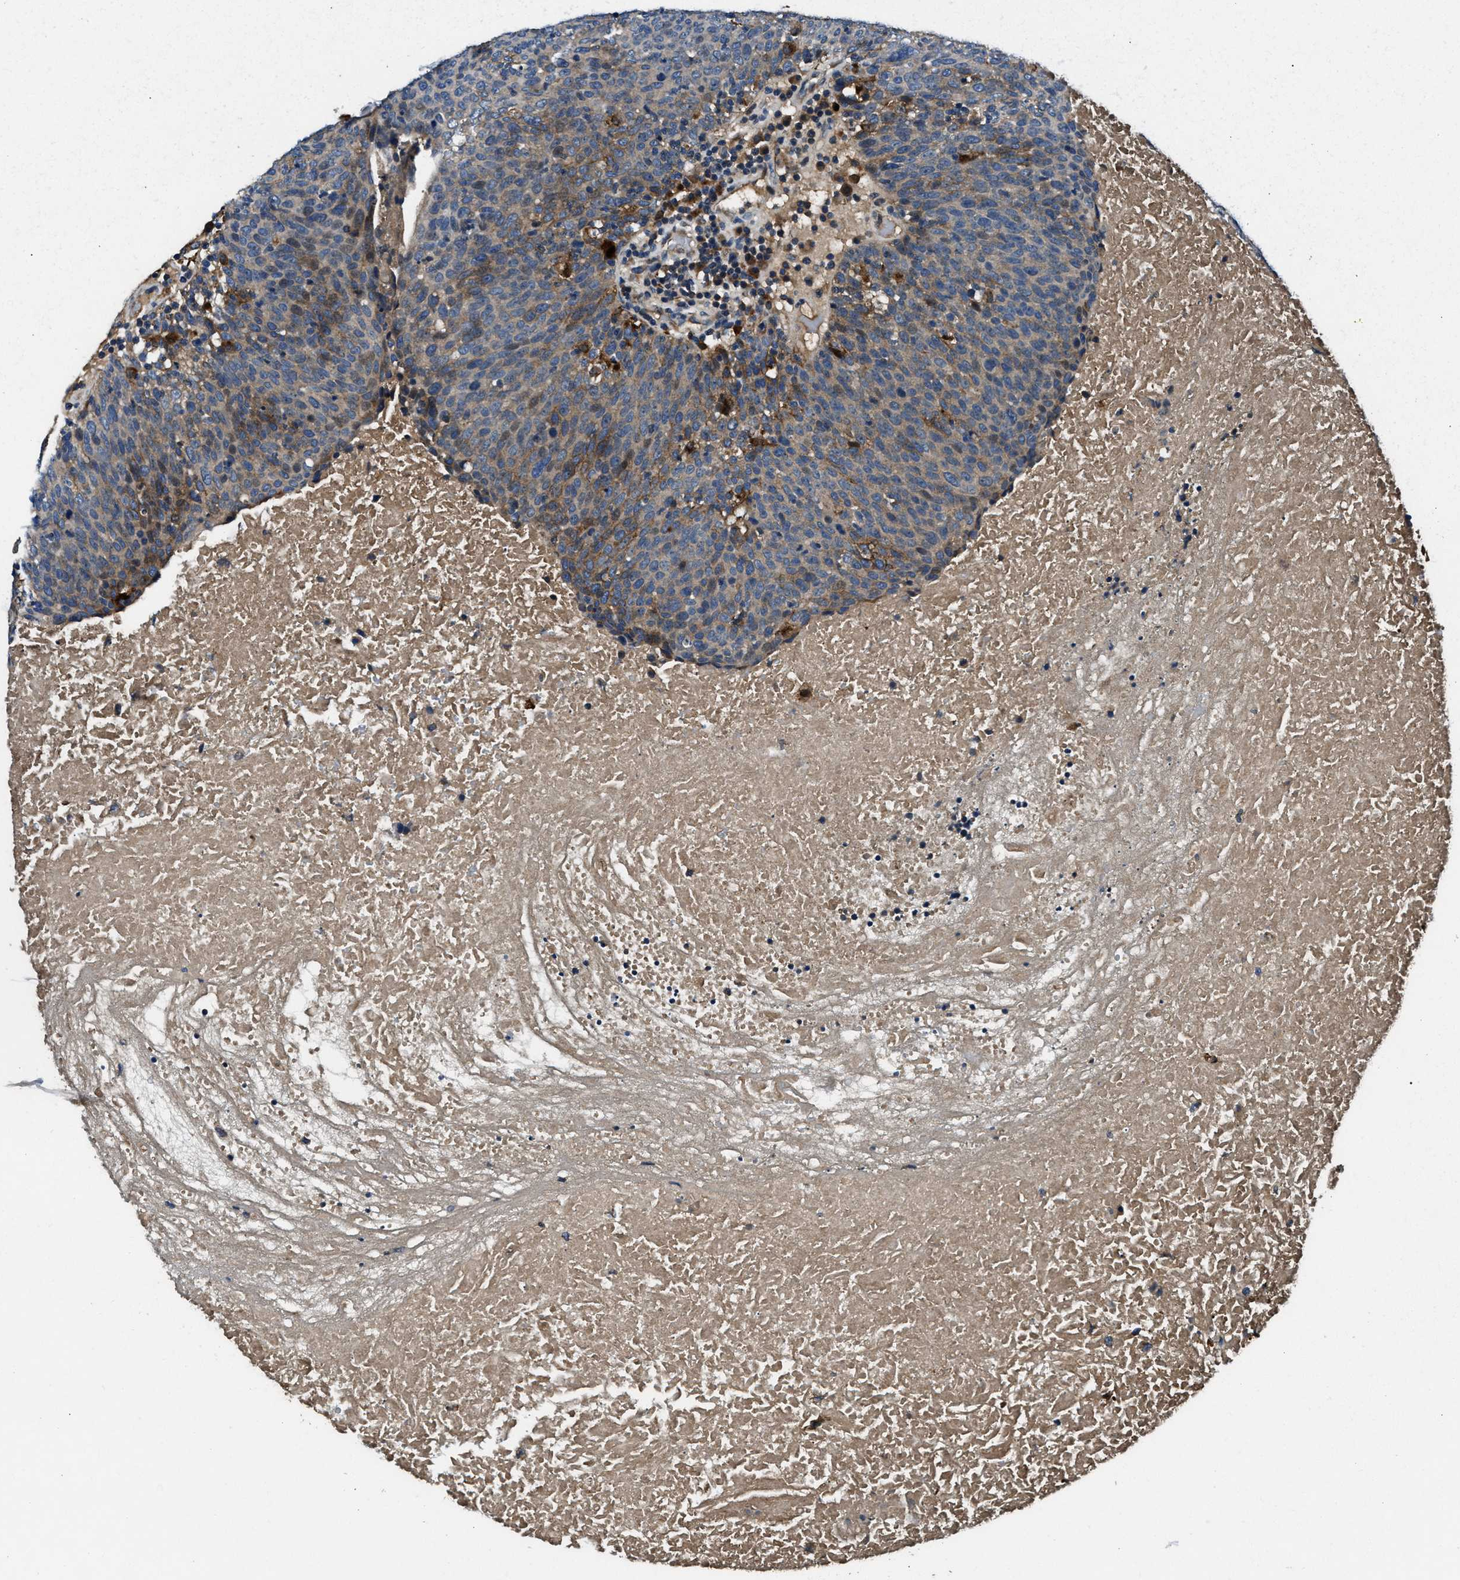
{"staining": {"intensity": "moderate", "quantity": "<25%", "location": "cytoplasmic/membranous"}, "tissue": "head and neck cancer", "cell_type": "Tumor cells", "image_type": "cancer", "snomed": [{"axis": "morphology", "description": "Squamous cell carcinoma, NOS"}, {"axis": "morphology", "description": "Squamous cell carcinoma, metastatic, NOS"}, {"axis": "topography", "description": "Lymph node"}, {"axis": "topography", "description": "Head-Neck"}], "caption": "Head and neck cancer stained for a protein displays moderate cytoplasmic/membranous positivity in tumor cells.", "gene": "FAM221A", "patient": {"sex": "male", "age": 62}}